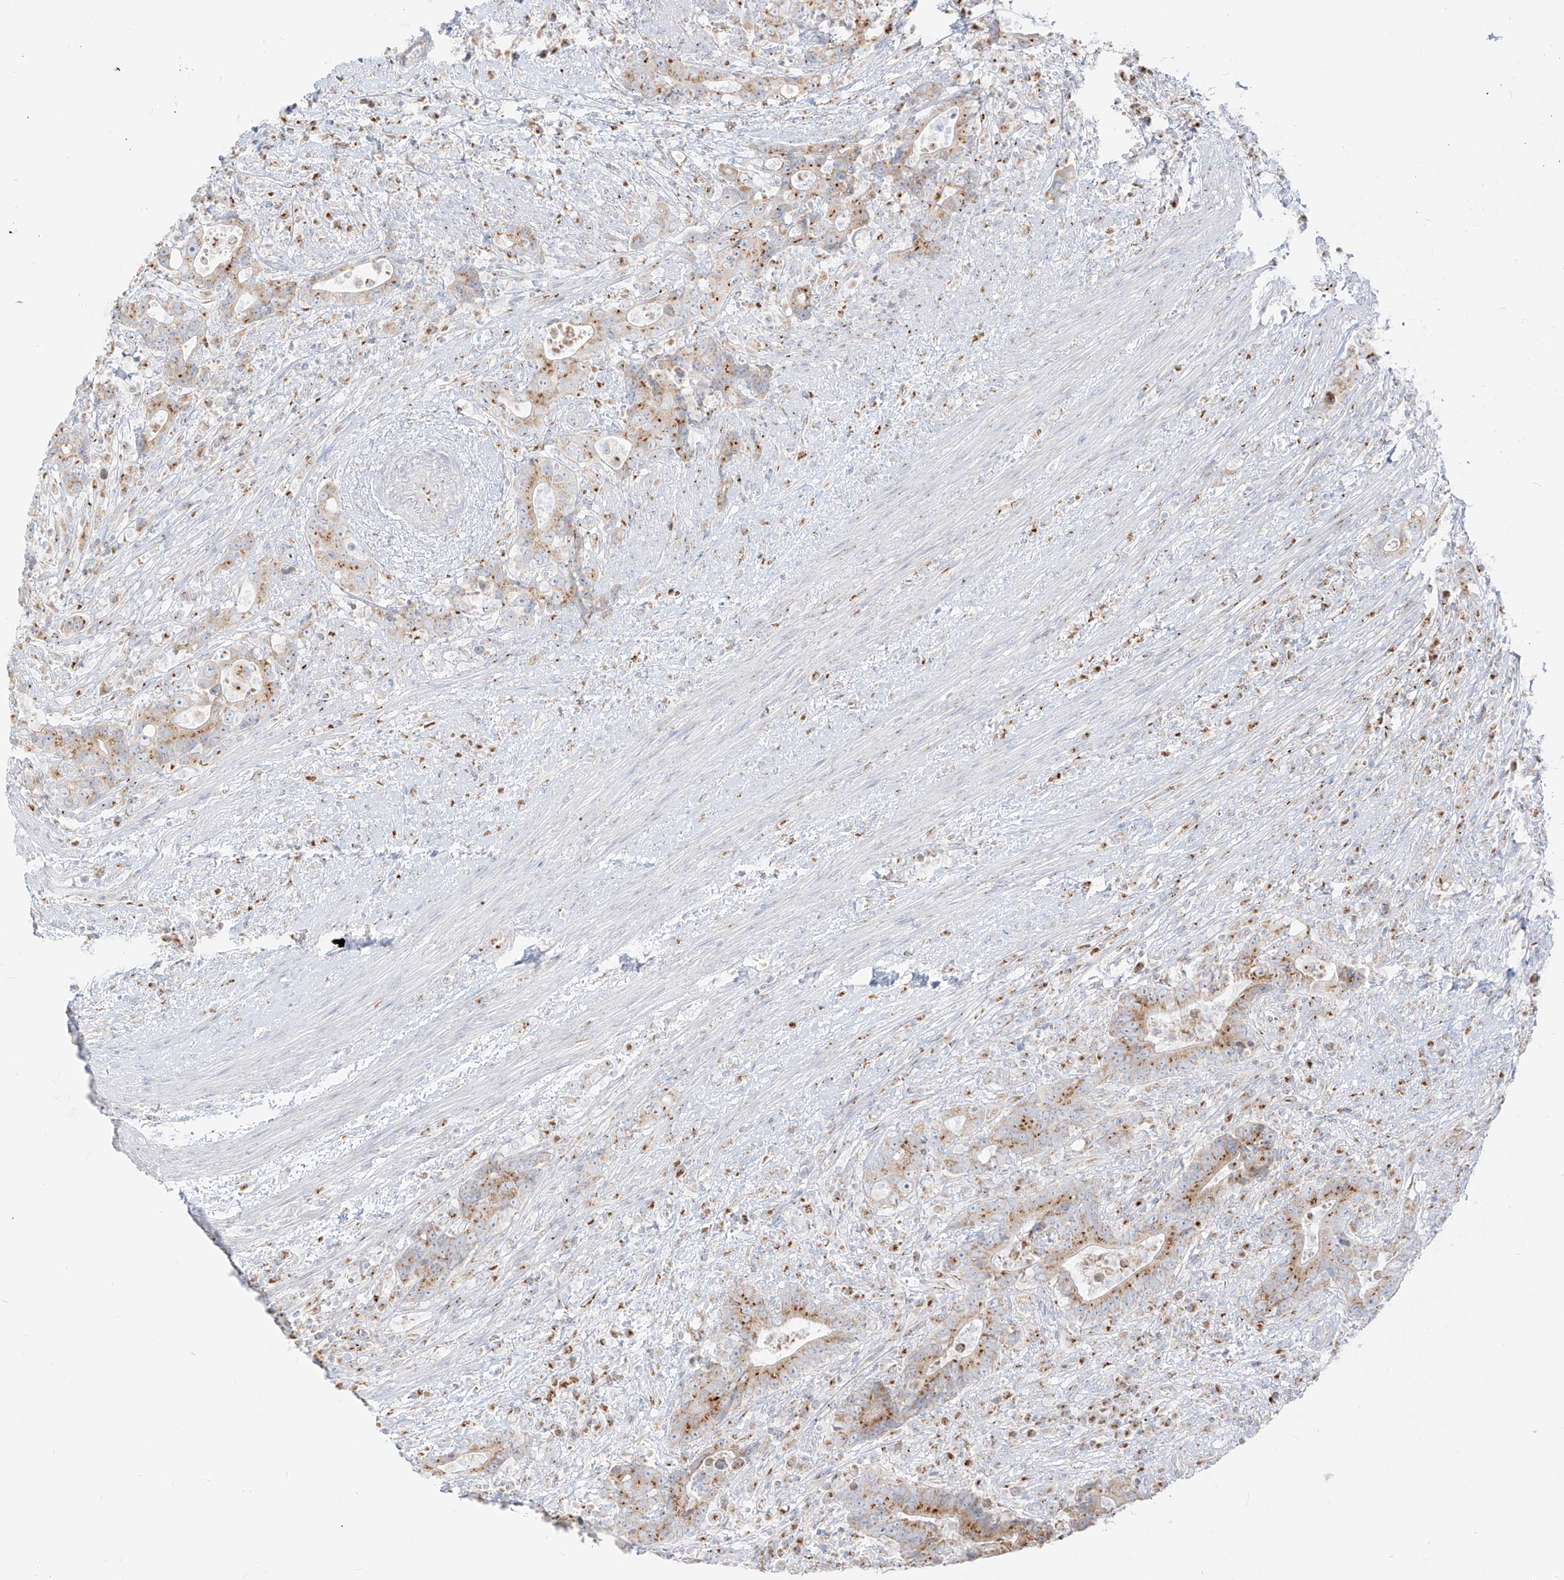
{"staining": {"intensity": "moderate", "quantity": ">75%", "location": "cytoplasmic/membranous"}, "tissue": "colorectal cancer", "cell_type": "Tumor cells", "image_type": "cancer", "snomed": [{"axis": "morphology", "description": "Adenocarcinoma, NOS"}, {"axis": "topography", "description": "Colon"}], "caption": "Immunohistochemistry micrograph of colorectal cancer (adenocarcinoma) stained for a protein (brown), which shows medium levels of moderate cytoplasmic/membranous expression in about >75% of tumor cells.", "gene": "TMEM87B", "patient": {"sex": "female", "age": 75}}